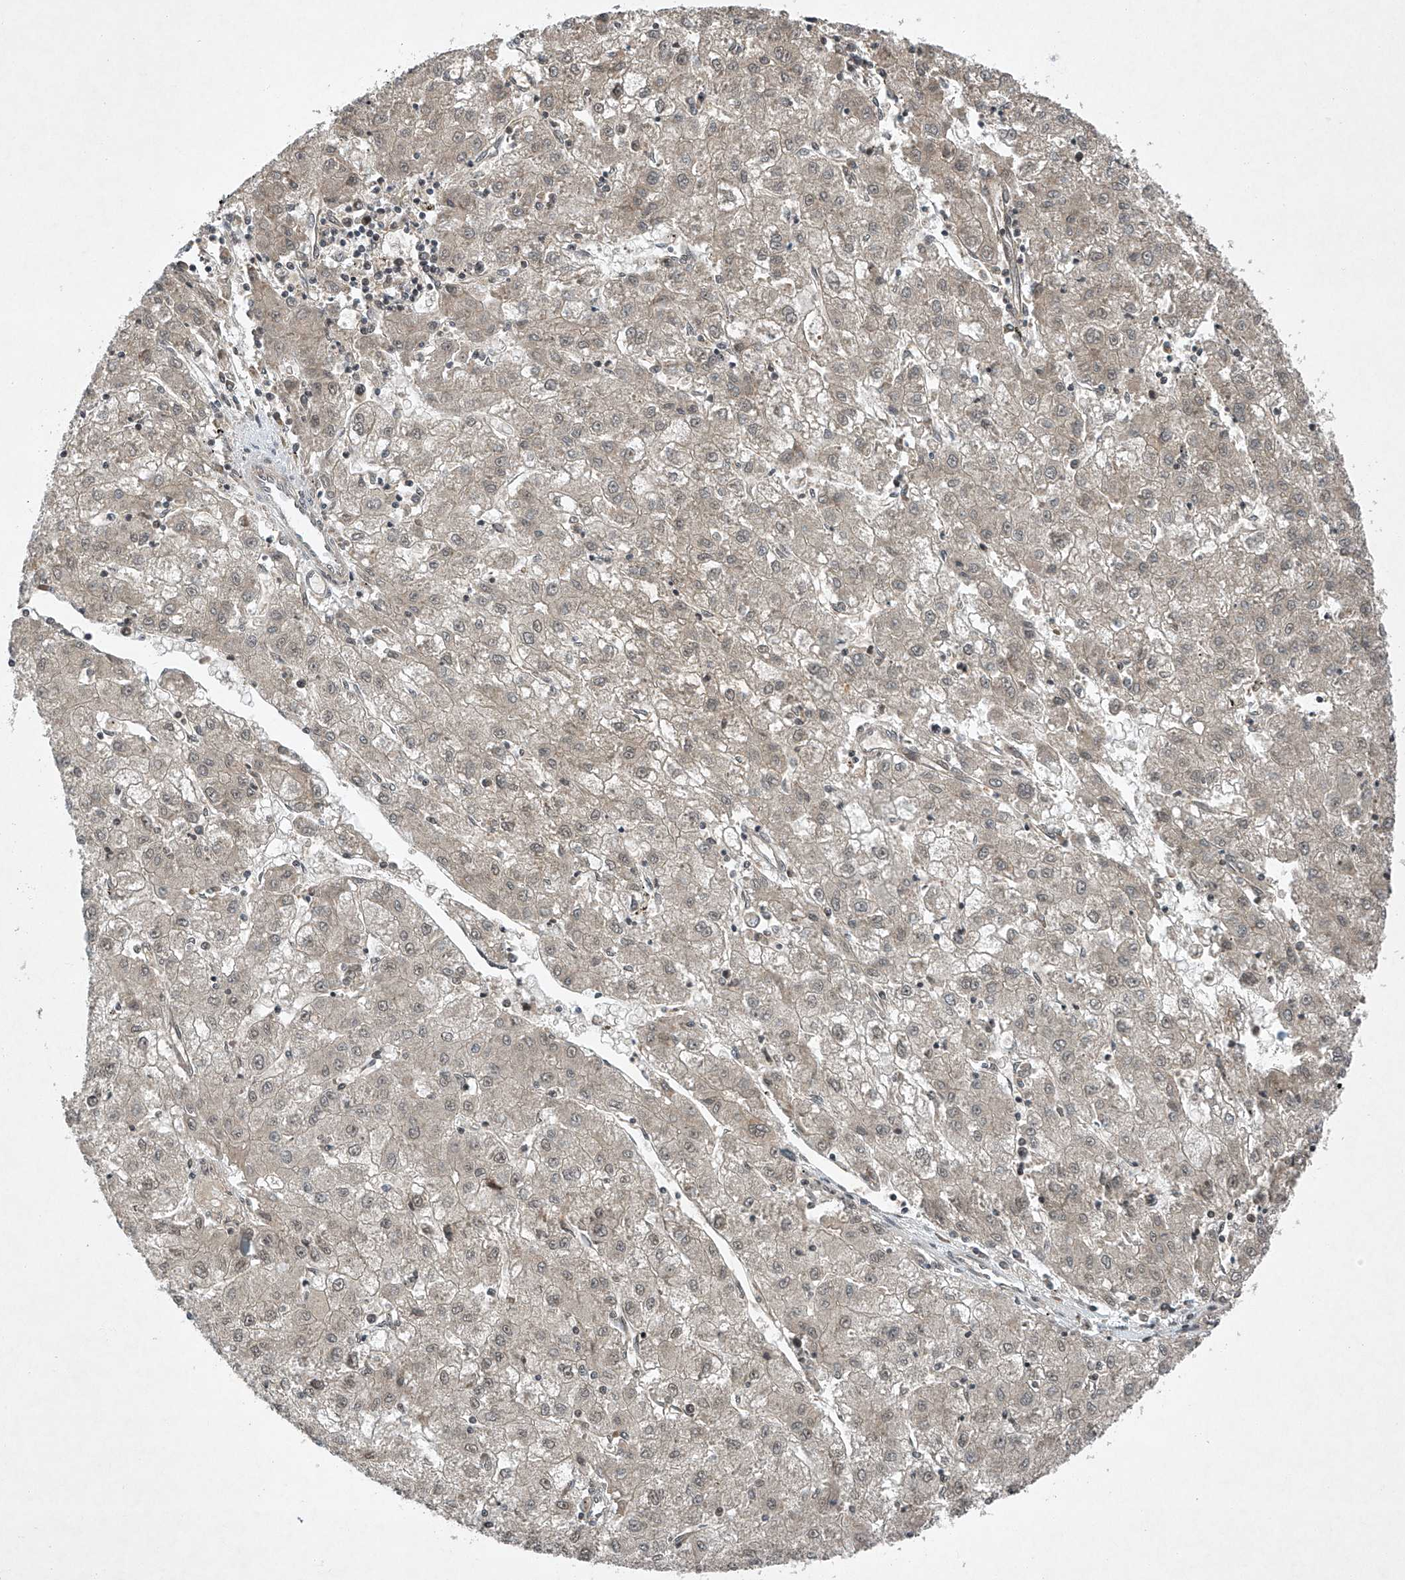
{"staining": {"intensity": "weak", "quantity": "<25%", "location": "nuclear"}, "tissue": "liver cancer", "cell_type": "Tumor cells", "image_type": "cancer", "snomed": [{"axis": "morphology", "description": "Carcinoma, Hepatocellular, NOS"}, {"axis": "topography", "description": "Liver"}], "caption": "Liver cancer (hepatocellular carcinoma) stained for a protein using immunohistochemistry (IHC) displays no expression tumor cells.", "gene": "TAF8", "patient": {"sex": "male", "age": 72}}